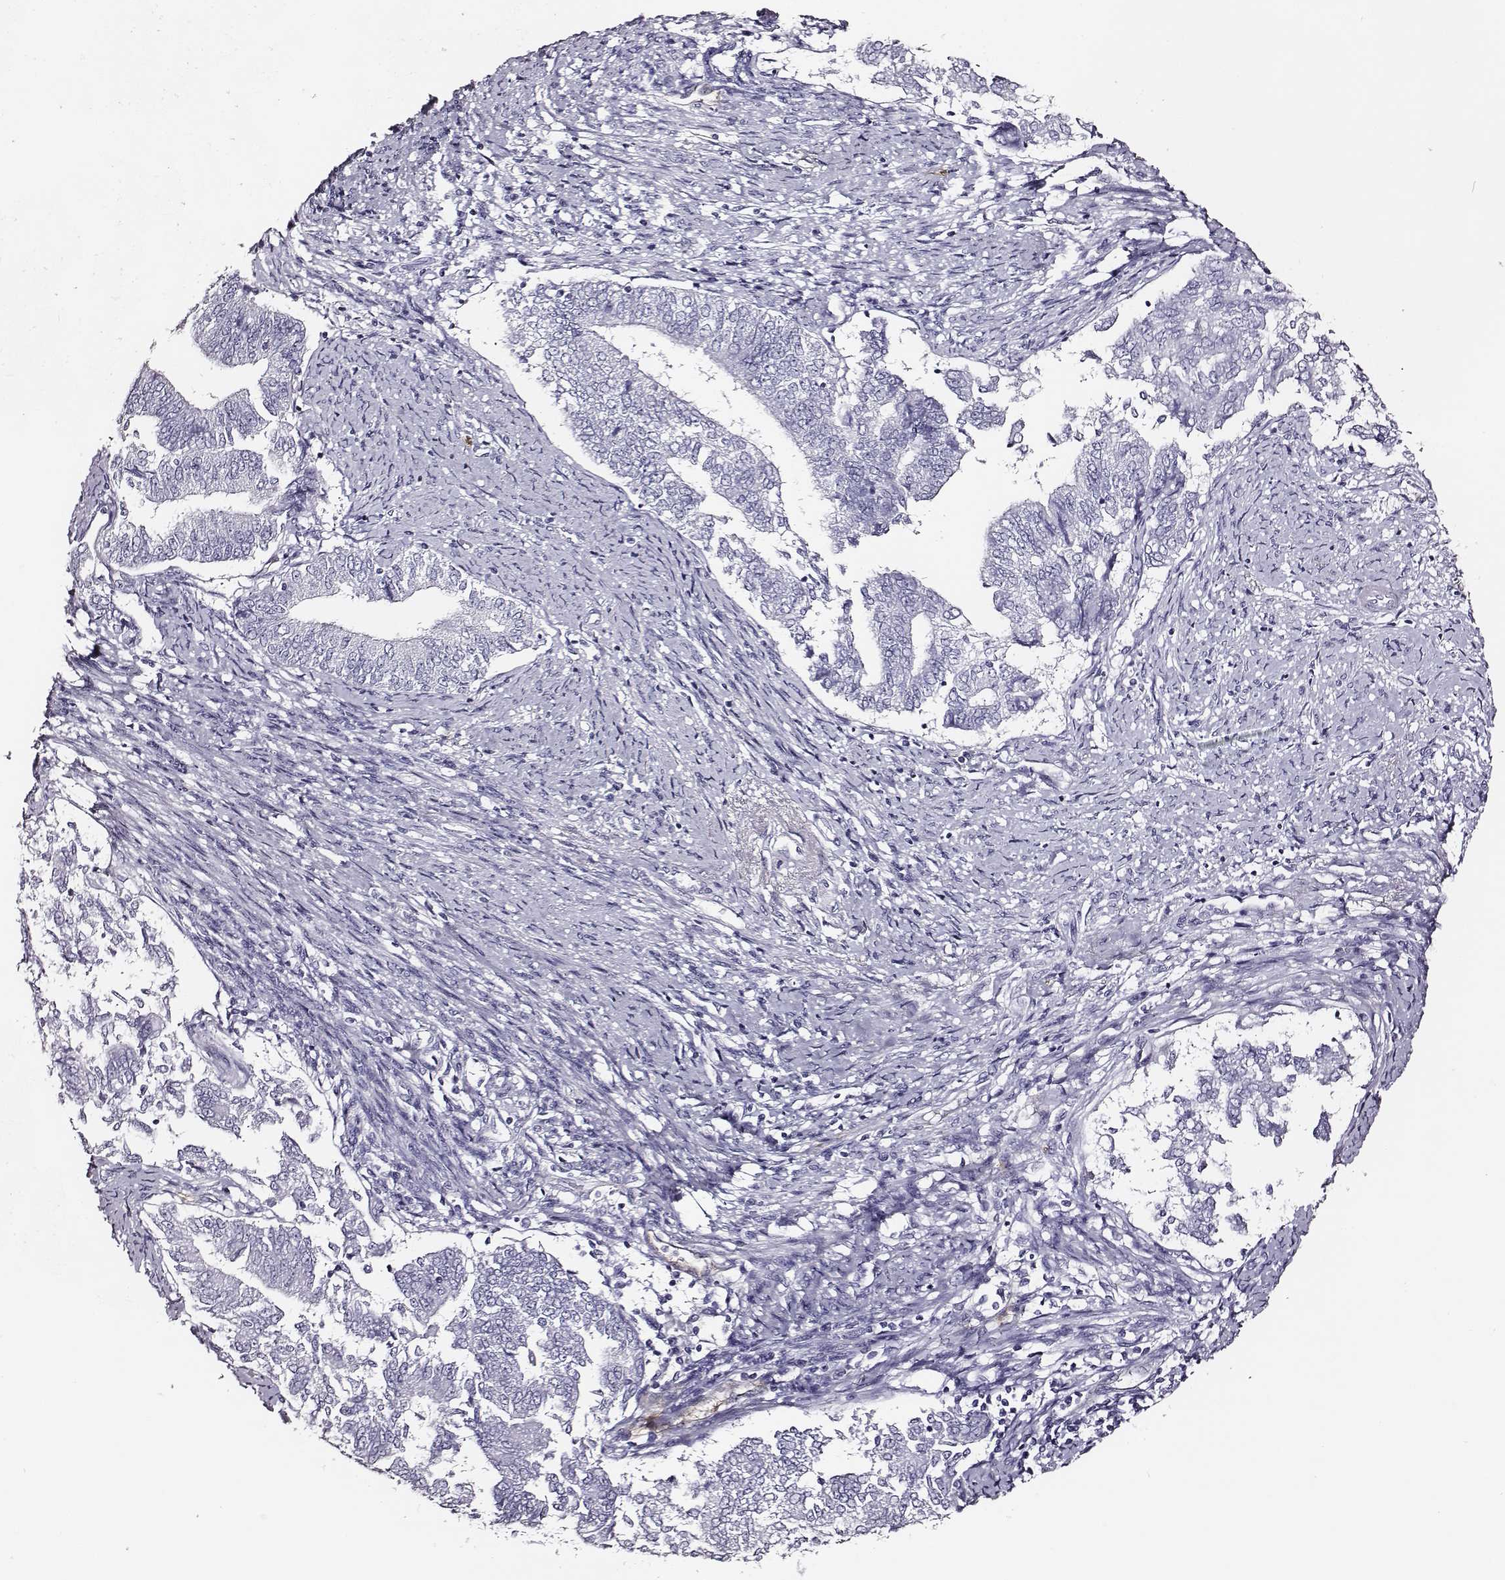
{"staining": {"intensity": "negative", "quantity": "none", "location": "none"}, "tissue": "endometrial cancer", "cell_type": "Tumor cells", "image_type": "cancer", "snomed": [{"axis": "morphology", "description": "Adenocarcinoma, NOS"}, {"axis": "topography", "description": "Endometrium"}], "caption": "DAB immunohistochemical staining of adenocarcinoma (endometrial) shows no significant staining in tumor cells. (DAB (3,3'-diaminobenzidine) IHC visualized using brightfield microscopy, high magnification).", "gene": "DPEP1", "patient": {"sex": "female", "age": 65}}